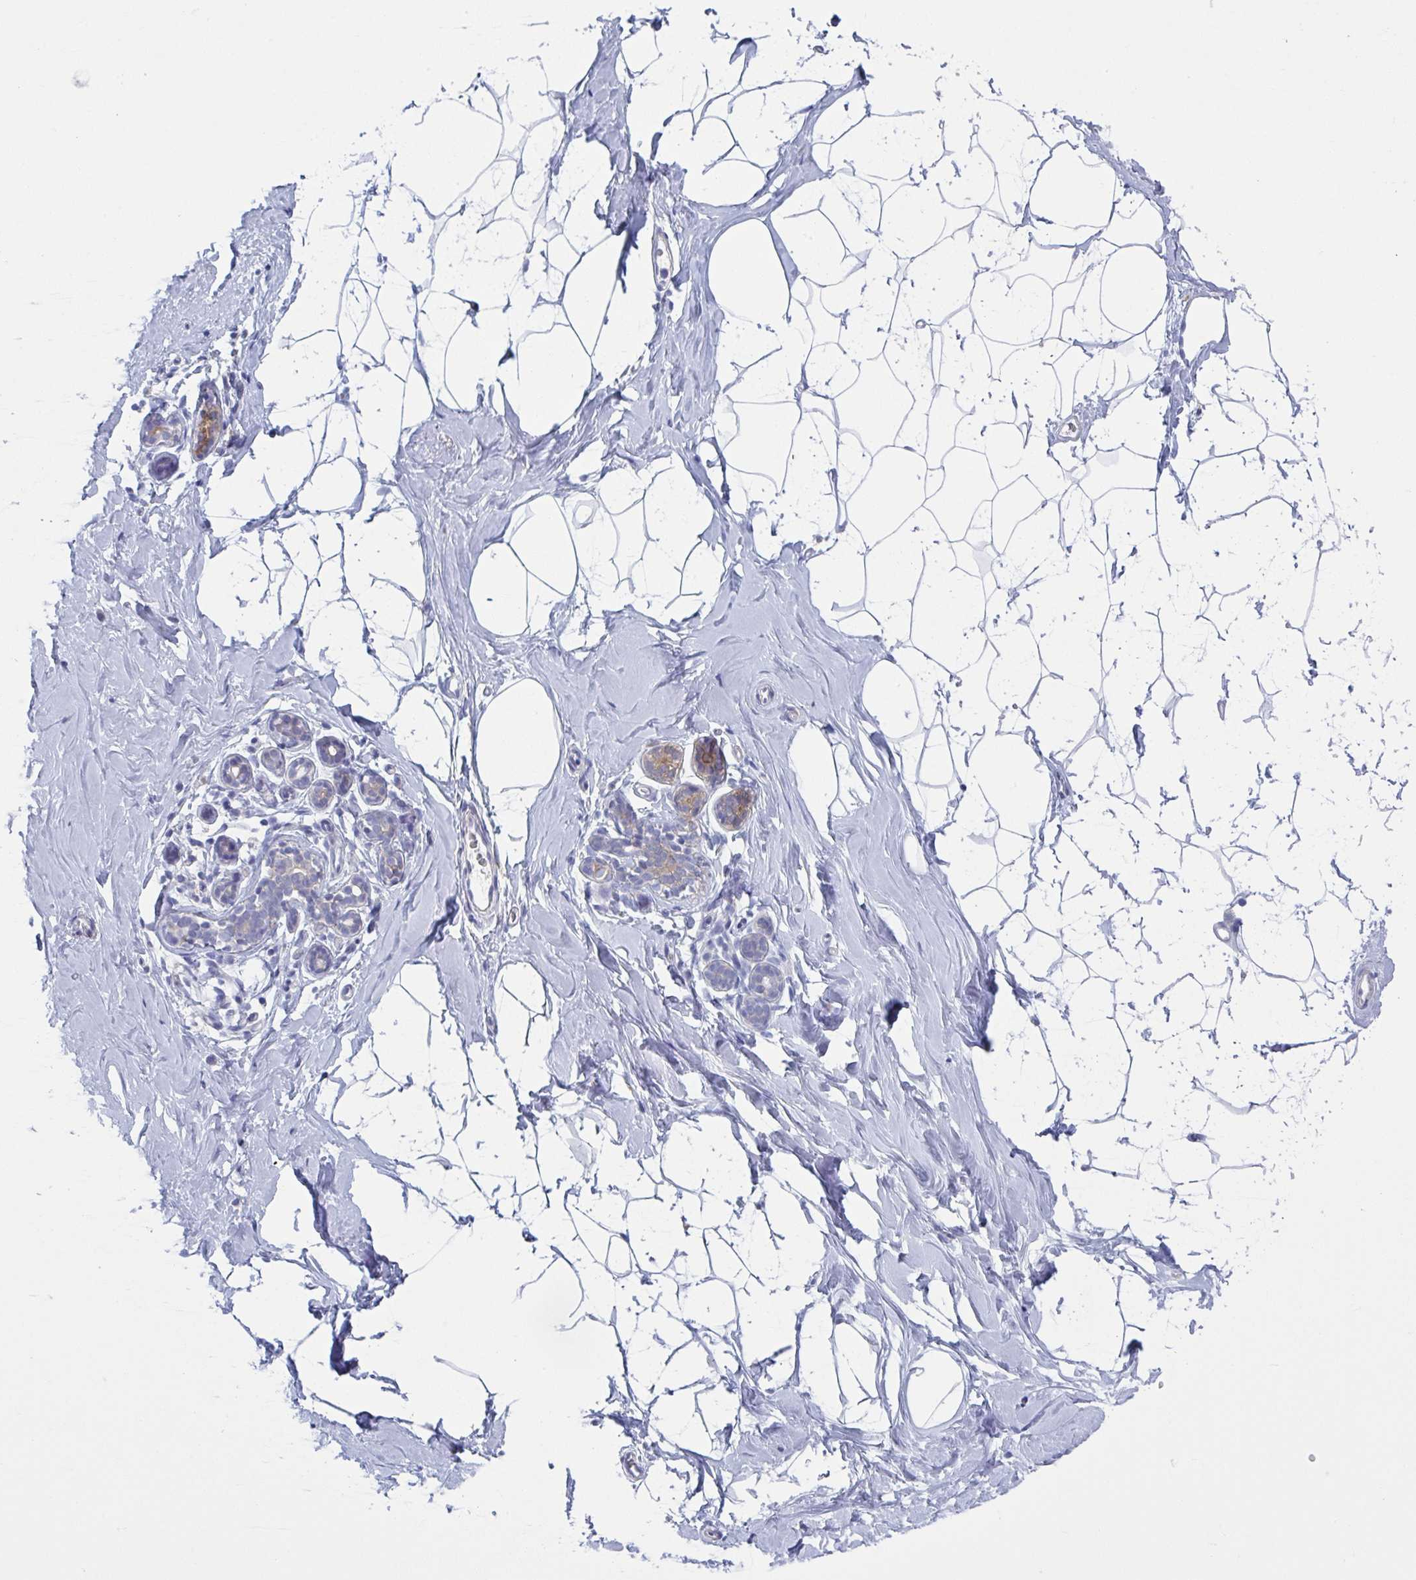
{"staining": {"intensity": "negative", "quantity": "none", "location": "none"}, "tissue": "breast", "cell_type": "Adipocytes", "image_type": "normal", "snomed": [{"axis": "morphology", "description": "Normal tissue, NOS"}, {"axis": "topography", "description": "Breast"}], "caption": "Immunohistochemistry (IHC) photomicrograph of unremarkable breast: breast stained with DAB (3,3'-diaminobenzidine) exhibits no significant protein expression in adipocytes. (DAB immunohistochemistry (IHC) visualized using brightfield microscopy, high magnification).", "gene": "NIPSNAP1", "patient": {"sex": "female", "age": 32}}